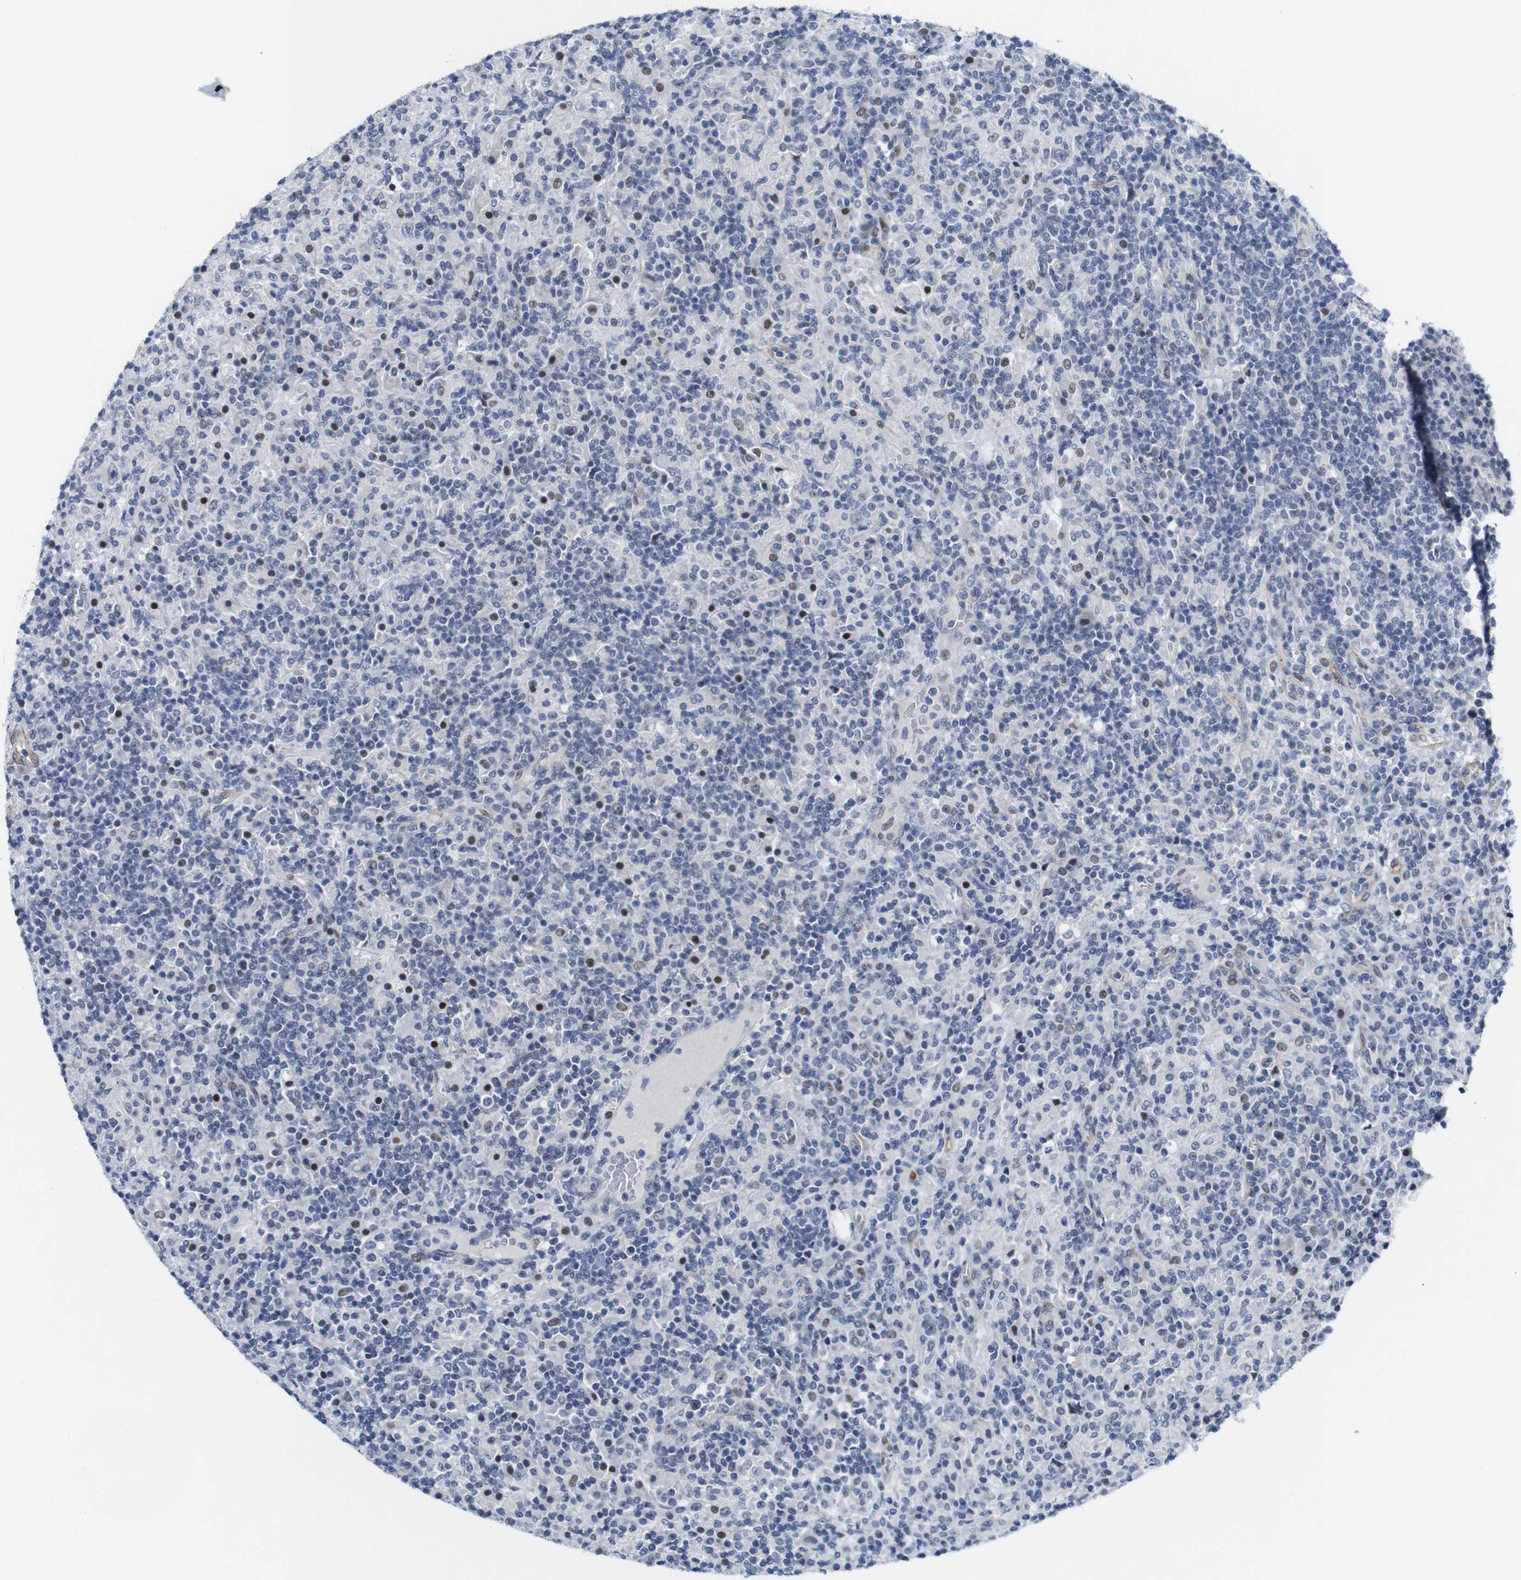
{"staining": {"intensity": "negative", "quantity": "none", "location": "none"}, "tissue": "lymphoma", "cell_type": "Tumor cells", "image_type": "cancer", "snomed": [{"axis": "morphology", "description": "Hodgkin's disease, NOS"}, {"axis": "topography", "description": "Lymph node"}], "caption": "A histopathology image of lymphoma stained for a protein demonstrates no brown staining in tumor cells.", "gene": "CYB561", "patient": {"sex": "male", "age": 70}}